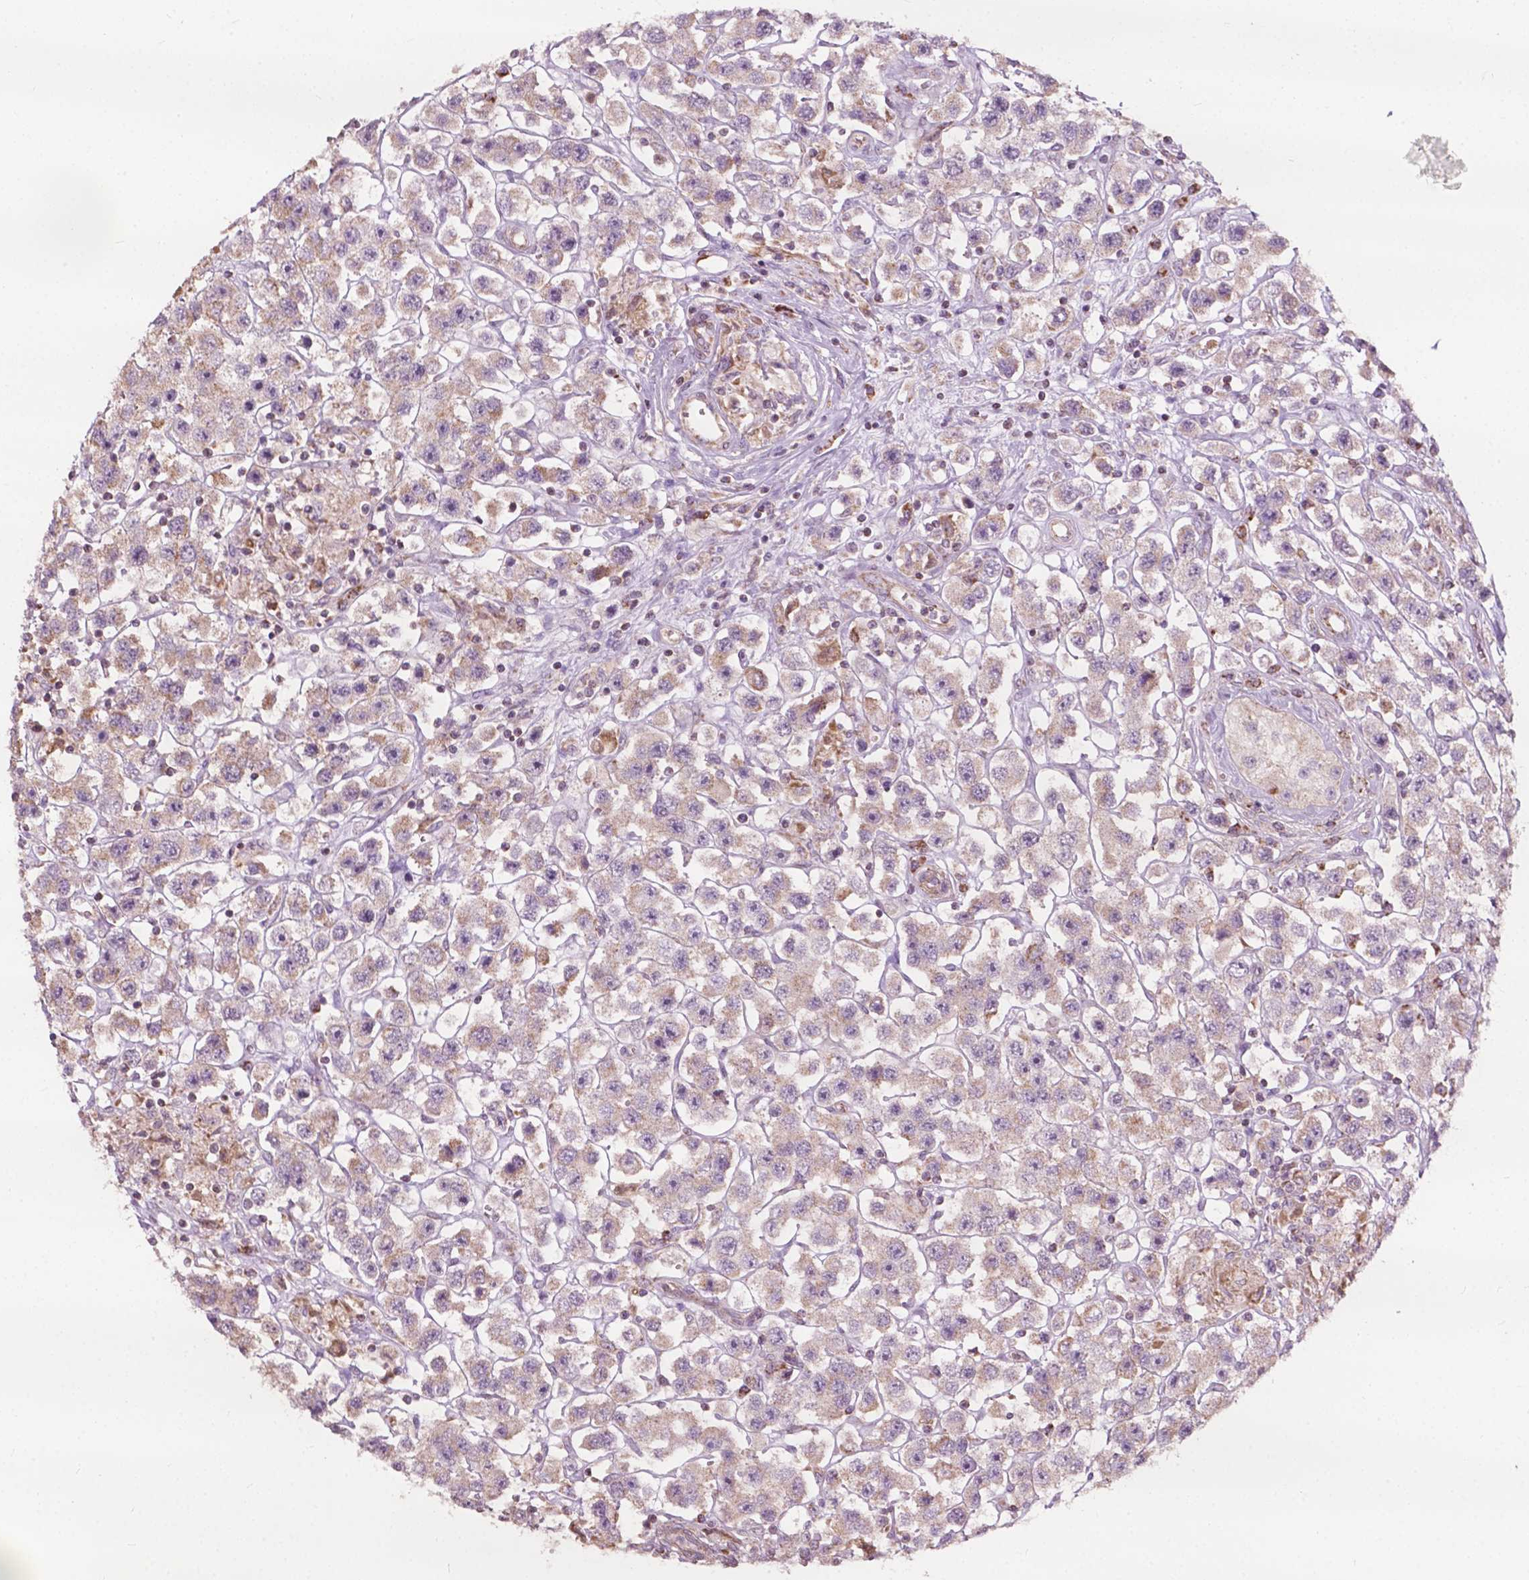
{"staining": {"intensity": "weak", "quantity": ">75%", "location": "cytoplasmic/membranous"}, "tissue": "testis cancer", "cell_type": "Tumor cells", "image_type": "cancer", "snomed": [{"axis": "morphology", "description": "Seminoma, NOS"}, {"axis": "topography", "description": "Testis"}], "caption": "Tumor cells show low levels of weak cytoplasmic/membranous positivity in about >75% of cells in human seminoma (testis). (IHC, brightfield microscopy, high magnification).", "gene": "NDUFA10", "patient": {"sex": "male", "age": 45}}